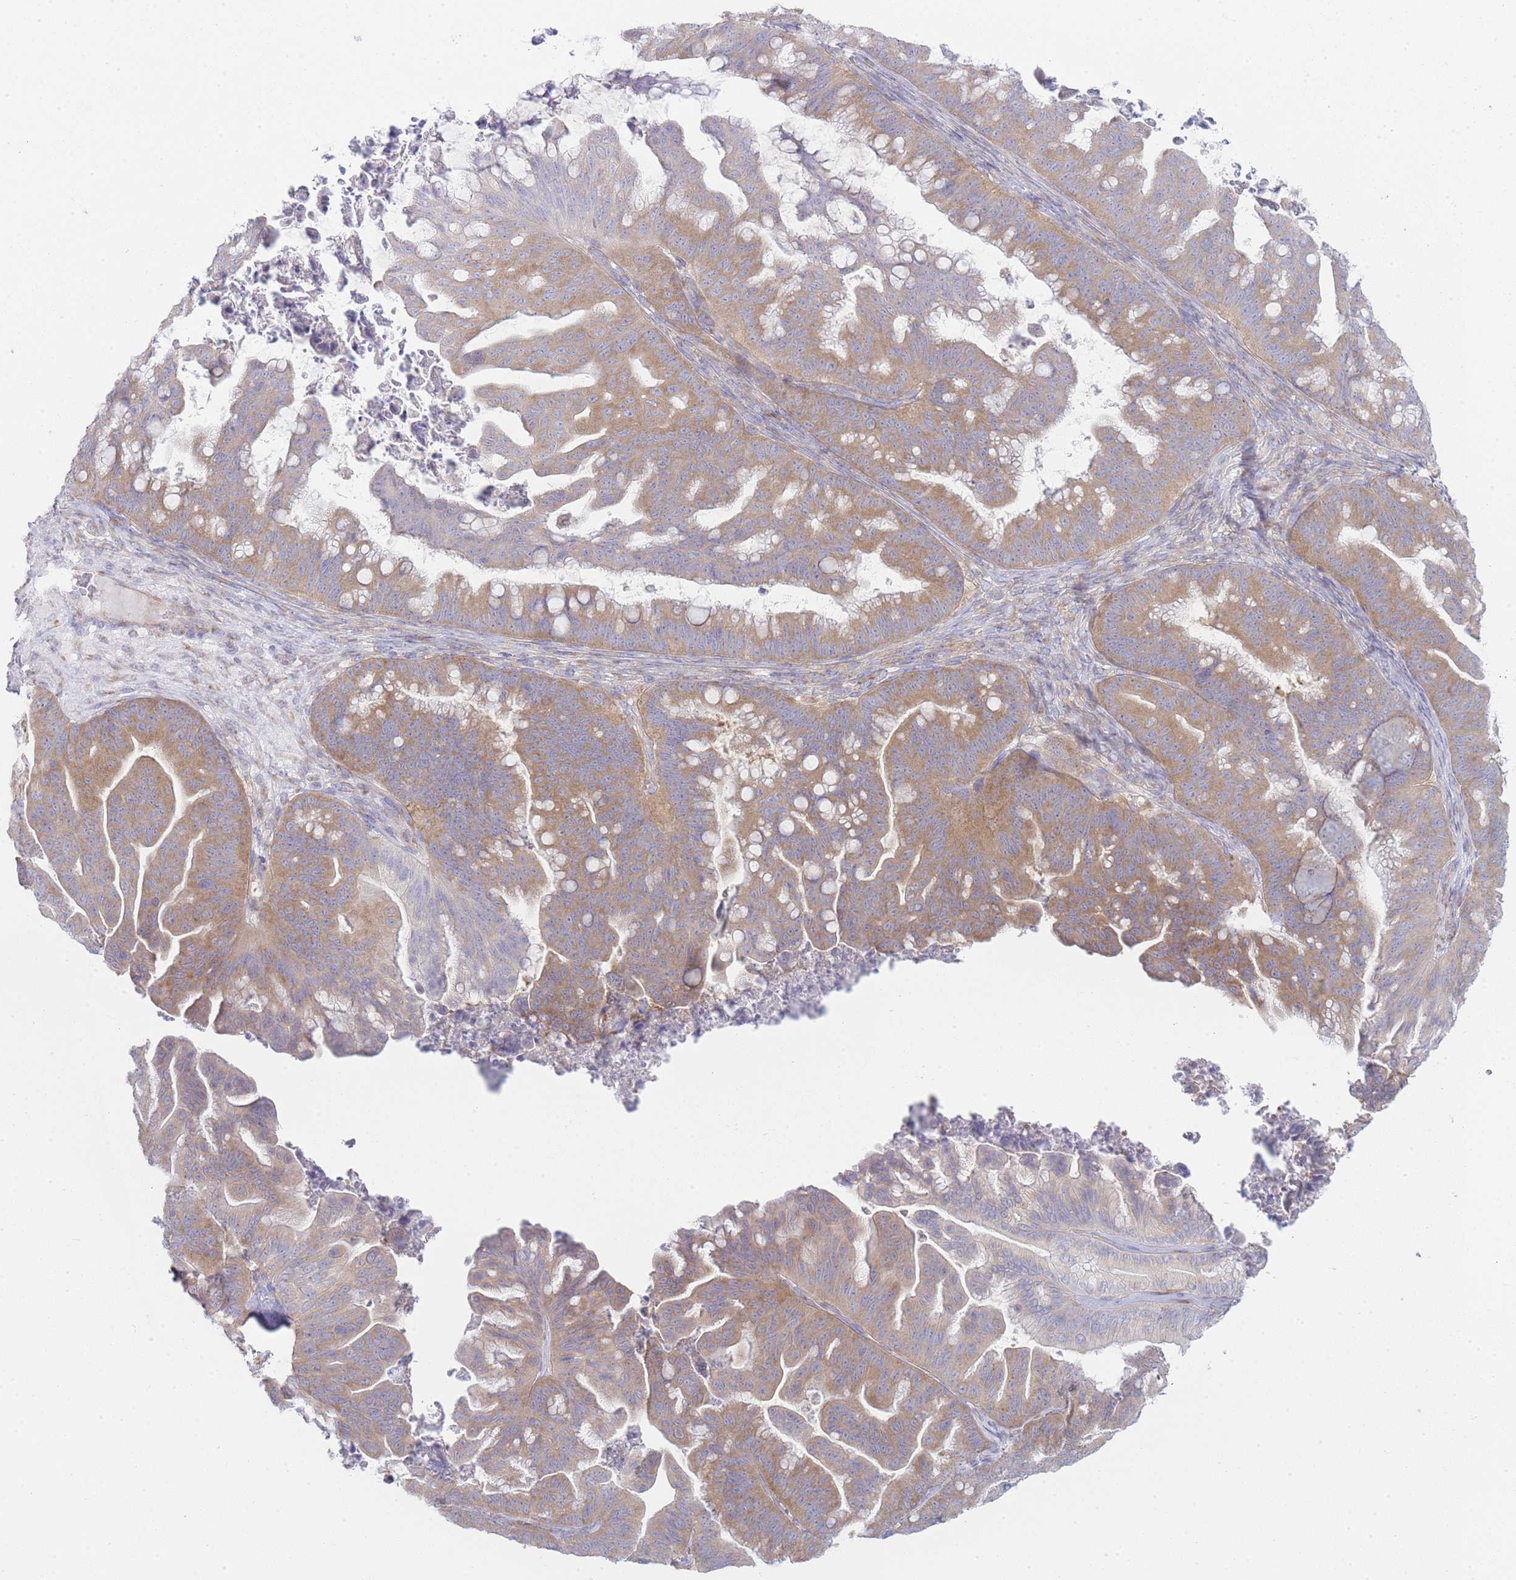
{"staining": {"intensity": "moderate", "quantity": ">75%", "location": "cytoplasmic/membranous"}, "tissue": "ovarian cancer", "cell_type": "Tumor cells", "image_type": "cancer", "snomed": [{"axis": "morphology", "description": "Cystadenocarcinoma, mucinous, NOS"}, {"axis": "topography", "description": "Ovary"}], "caption": "Immunohistochemistry of human ovarian cancer (mucinous cystadenocarcinoma) demonstrates medium levels of moderate cytoplasmic/membranous expression in approximately >75% of tumor cells.", "gene": "OR5L2", "patient": {"sex": "female", "age": 67}}